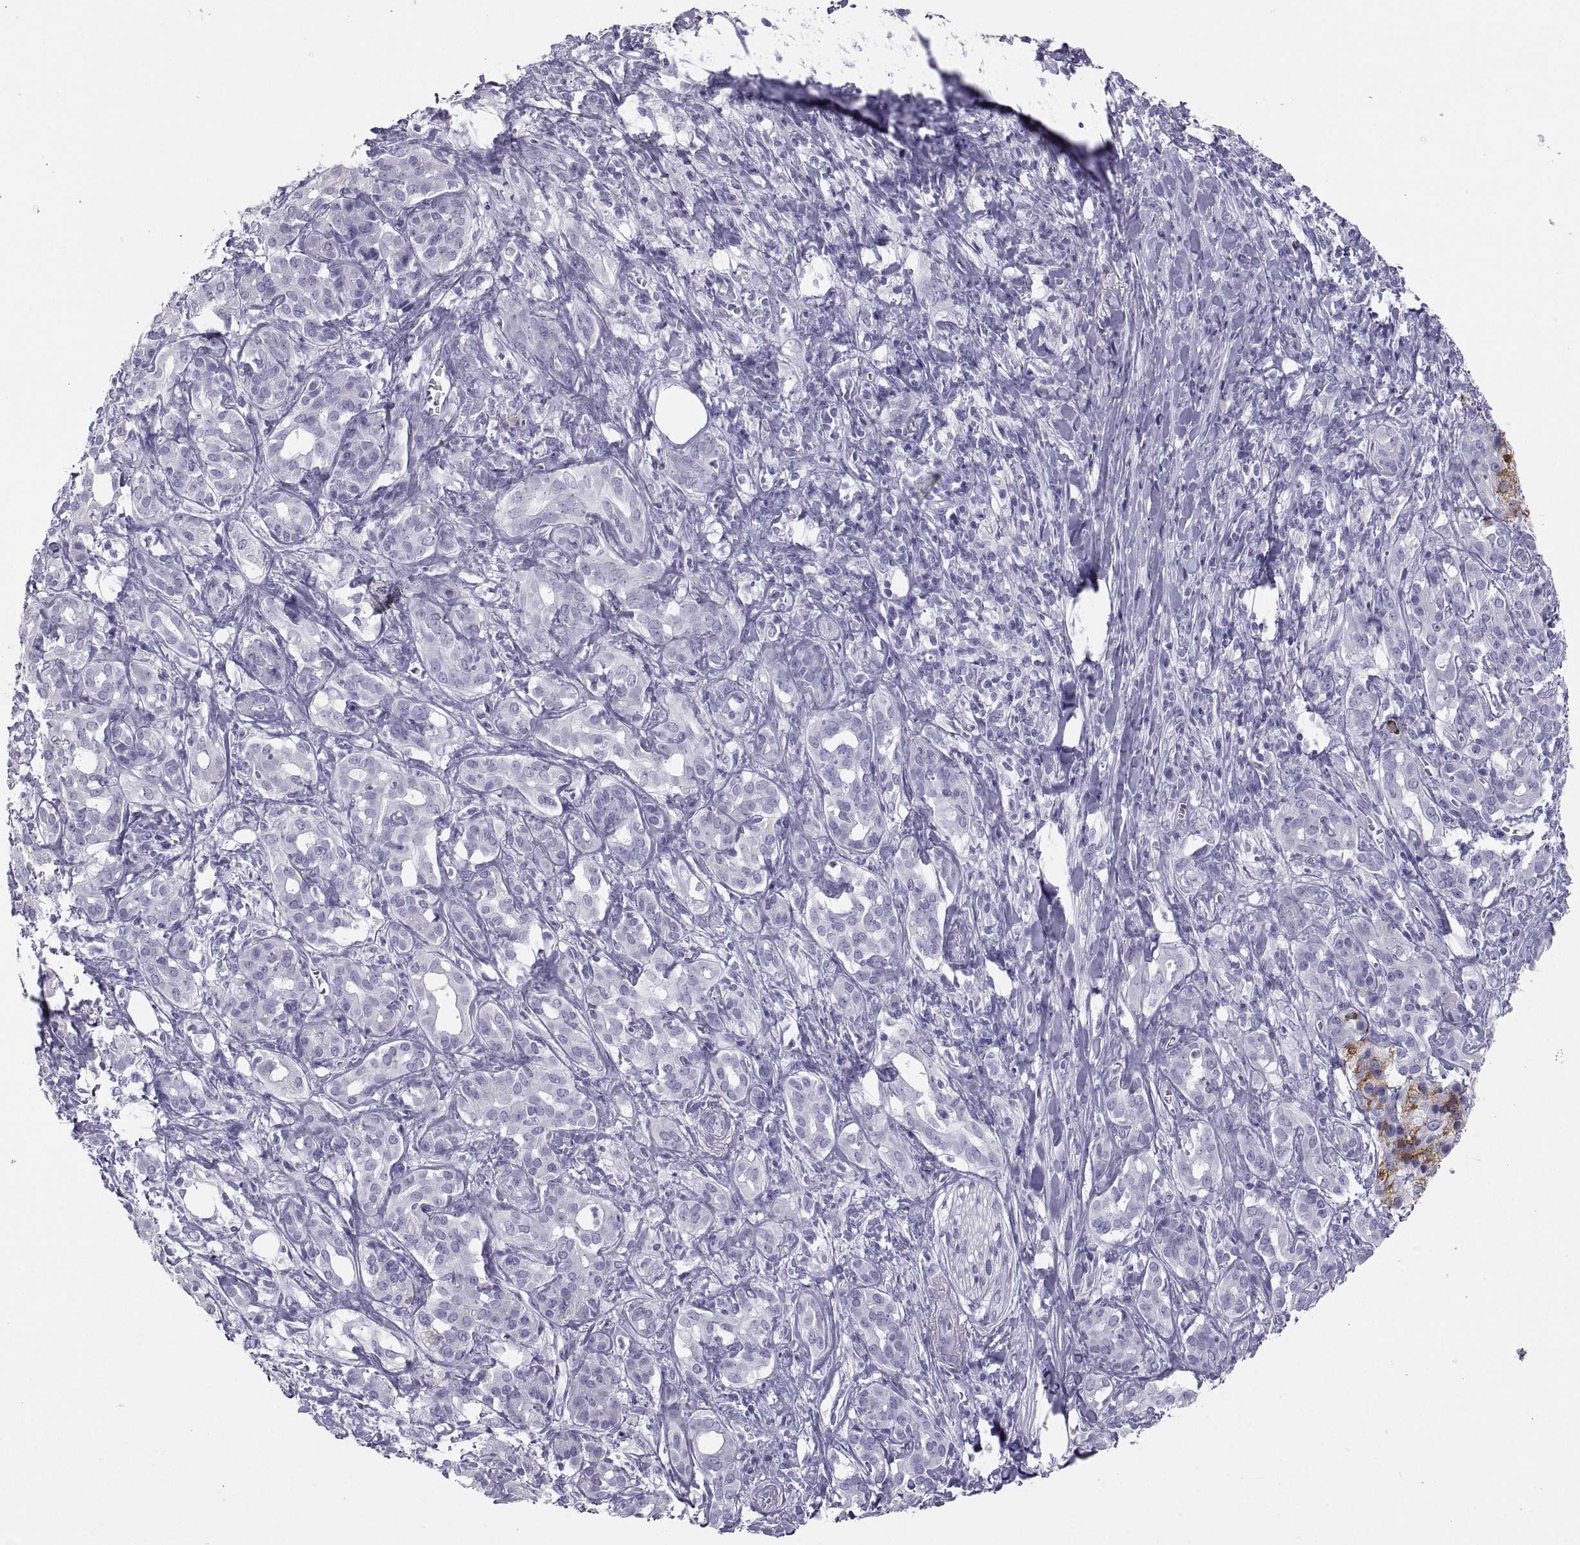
{"staining": {"intensity": "negative", "quantity": "none", "location": "none"}, "tissue": "pancreatic cancer", "cell_type": "Tumor cells", "image_type": "cancer", "snomed": [{"axis": "morphology", "description": "Adenocarcinoma, NOS"}, {"axis": "topography", "description": "Pancreas"}], "caption": "Immunohistochemistry micrograph of human pancreatic adenocarcinoma stained for a protein (brown), which displays no staining in tumor cells. Brightfield microscopy of immunohistochemistry (IHC) stained with DAB (brown) and hematoxylin (blue), captured at high magnification.", "gene": "PCSK1N", "patient": {"sex": "male", "age": 61}}